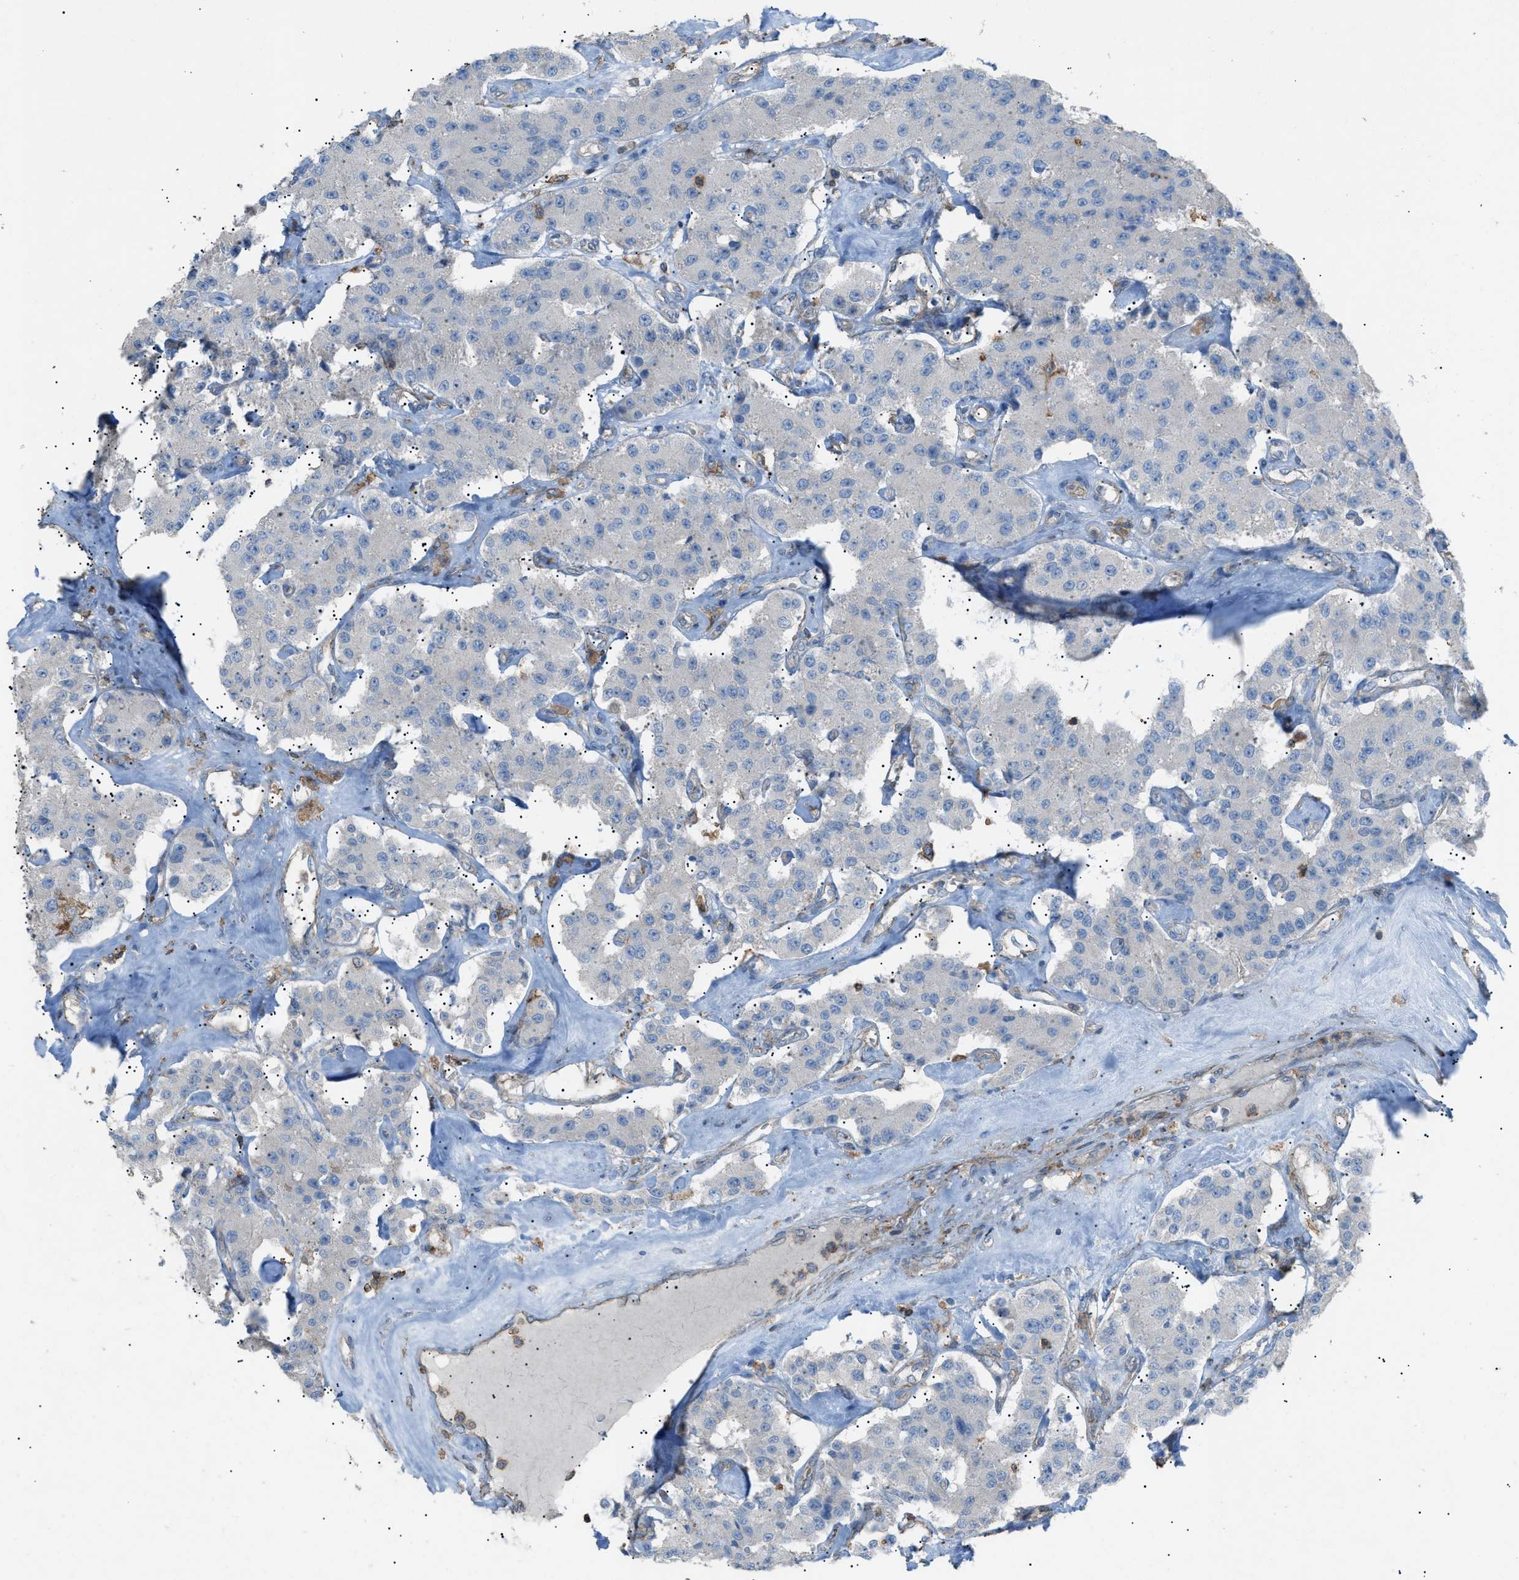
{"staining": {"intensity": "negative", "quantity": "none", "location": "none"}, "tissue": "carcinoid", "cell_type": "Tumor cells", "image_type": "cancer", "snomed": [{"axis": "morphology", "description": "Carcinoid, malignant, NOS"}, {"axis": "topography", "description": "Pancreas"}], "caption": "High power microscopy photomicrograph of an immunohistochemistry histopathology image of carcinoid, revealing no significant positivity in tumor cells. Brightfield microscopy of IHC stained with DAB (3,3'-diaminobenzidine) (brown) and hematoxylin (blue), captured at high magnification.", "gene": "NCK2", "patient": {"sex": "male", "age": 41}}